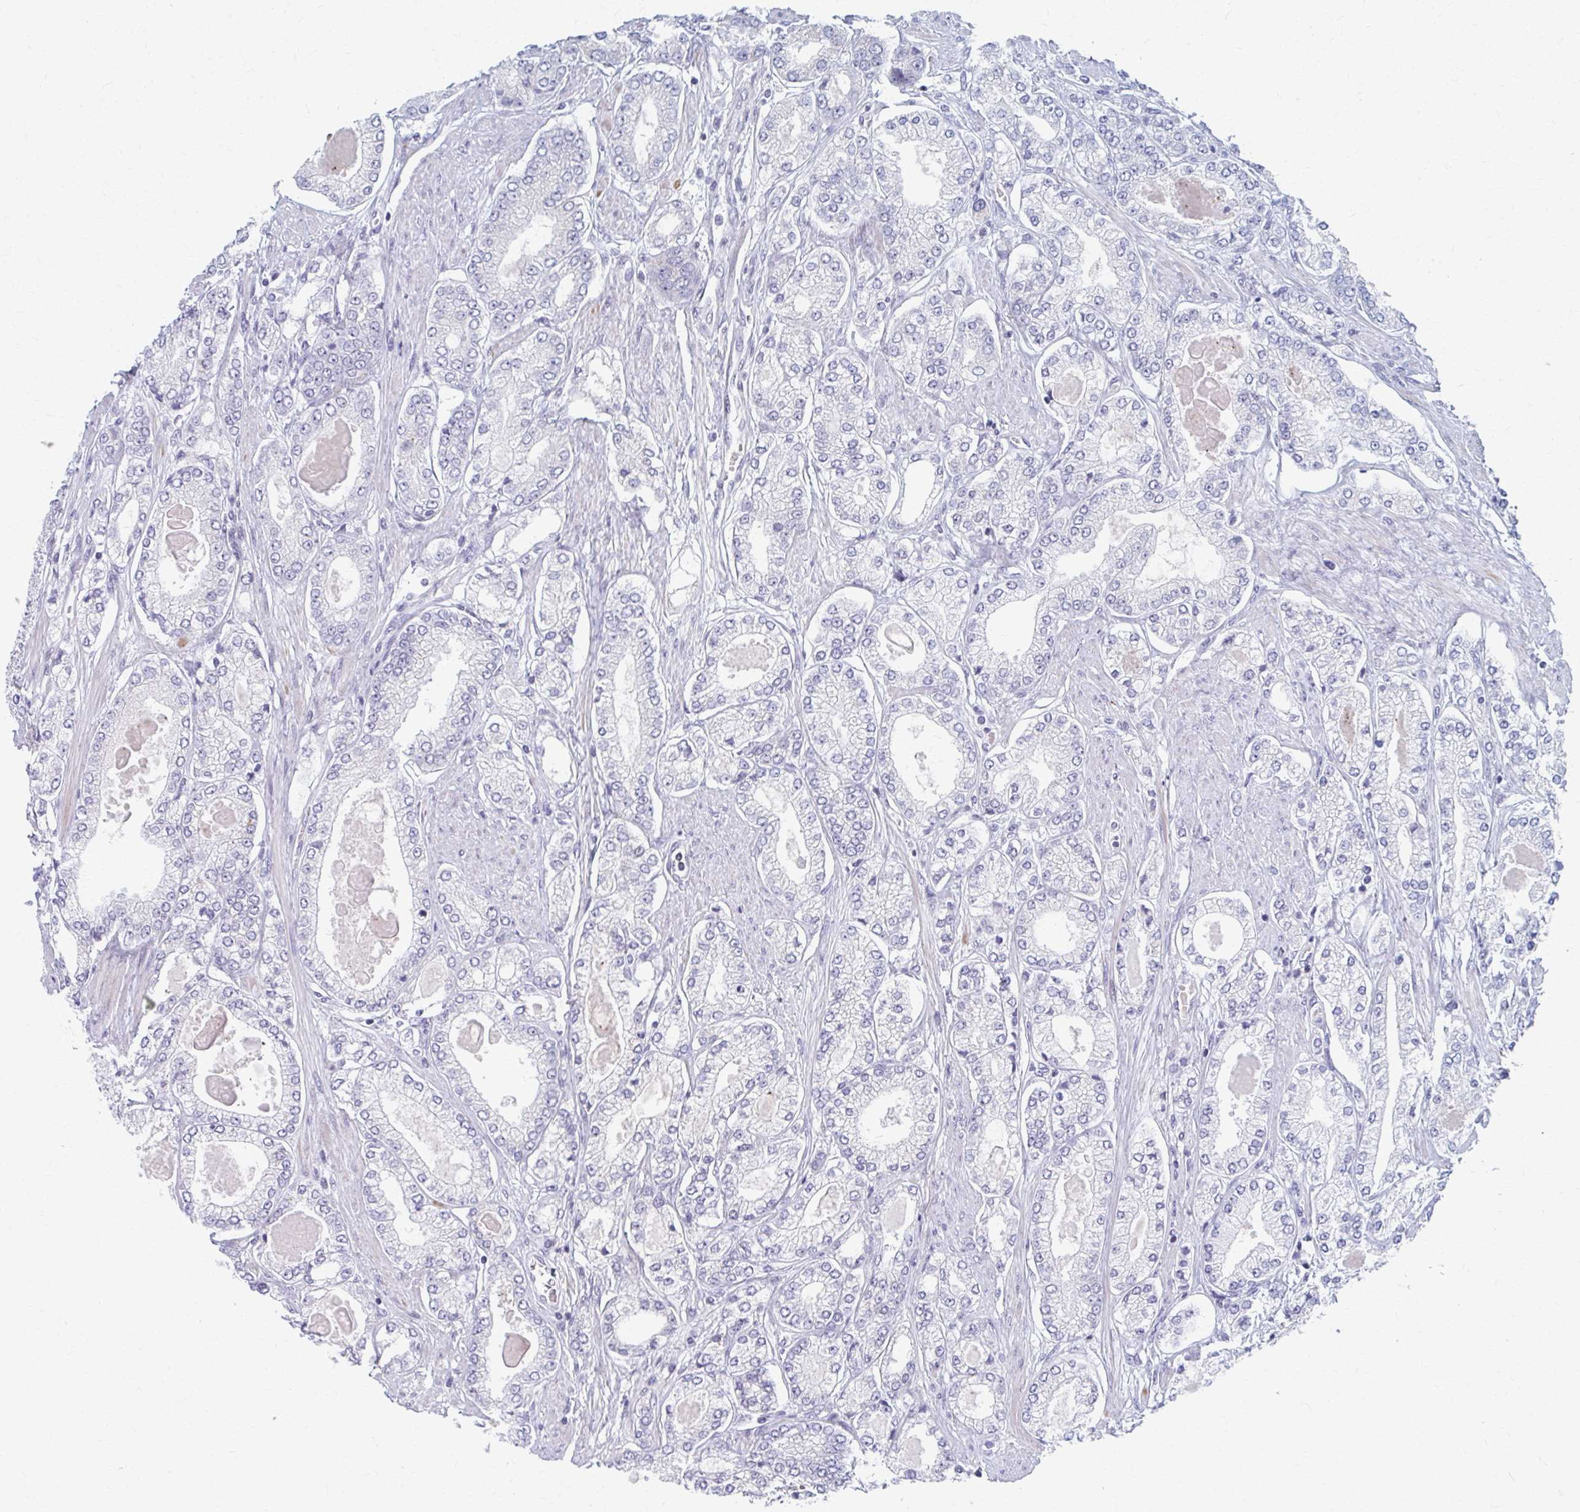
{"staining": {"intensity": "negative", "quantity": "none", "location": "none"}, "tissue": "prostate cancer", "cell_type": "Tumor cells", "image_type": "cancer", "snomed": [{"axis": "morphology", "description": "Adenocarcinoma, High grade"}, {"axis": "topography", "description": "Prostate"}], "caption": "IHC photomicrograph of neoplastic tissue: human prostate cancer (adenocarcinoma (high-grade)) stained with DAB demonstrates no significant protein positivity in tumor cells.", "gene": "ABHD16B", "patient": {"sex": "male", "age": 68}}